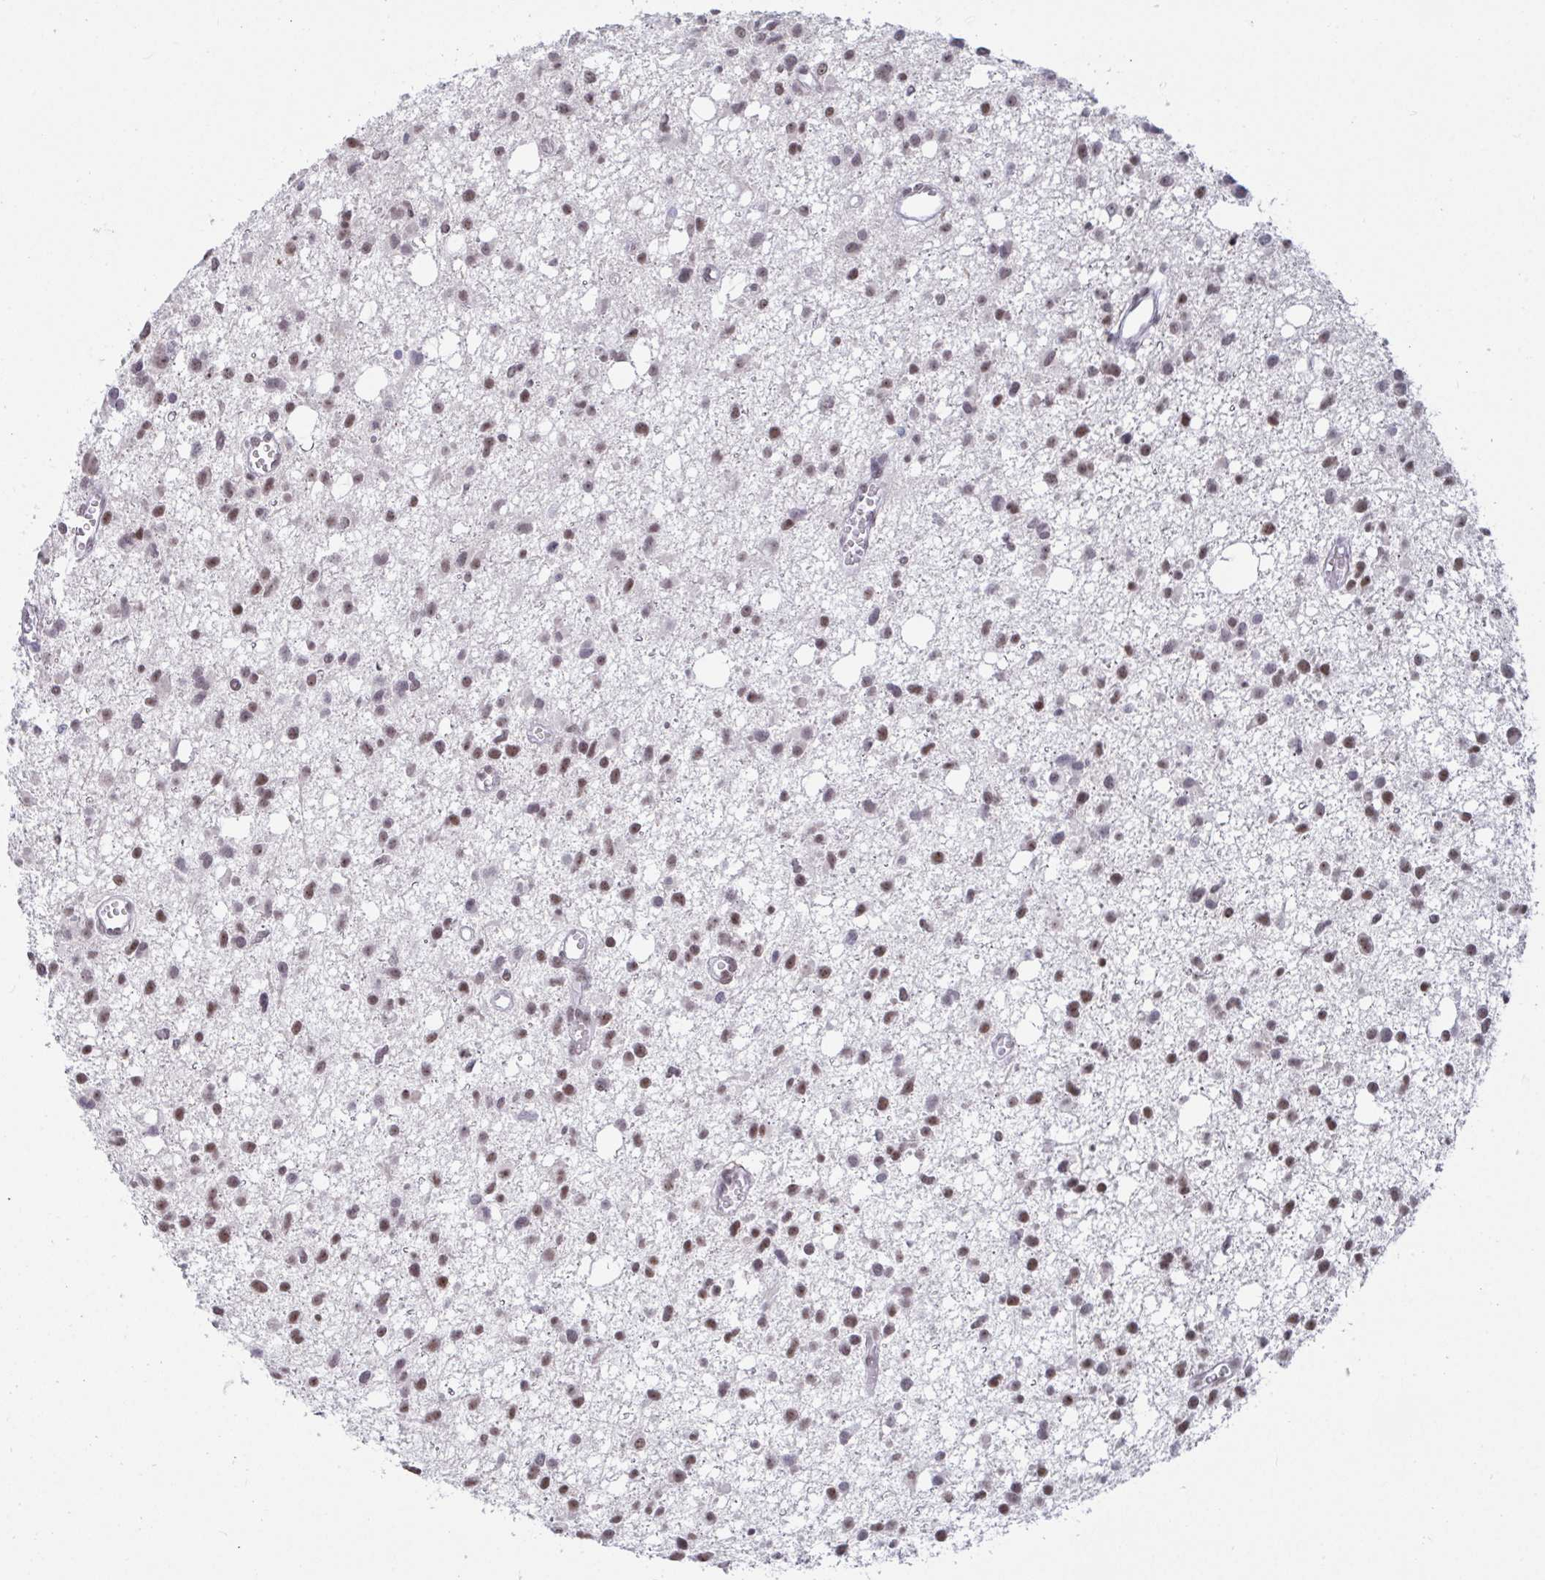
{"staining": {"intensity": "moderate", "quantity": "25%-75%", "location": "nuclear"}, "tissue": "glioma", "cell_type": "Tumor cells", "image_type": "cancer", "snomed": [{"axis": "morphology", "description": "Glioma, malignant, High grade"}, {"axis": "topography", "description": "Brain"}], "caption": "An immunohistochemistry (IHC) histopathology image of tumor tissue is shown. Protein staining in brown labels moderate nuclear positivity in glioma within tumor cells.", "gene": "SUPT16H", "patient": {"sex": "male", "age": 23}}